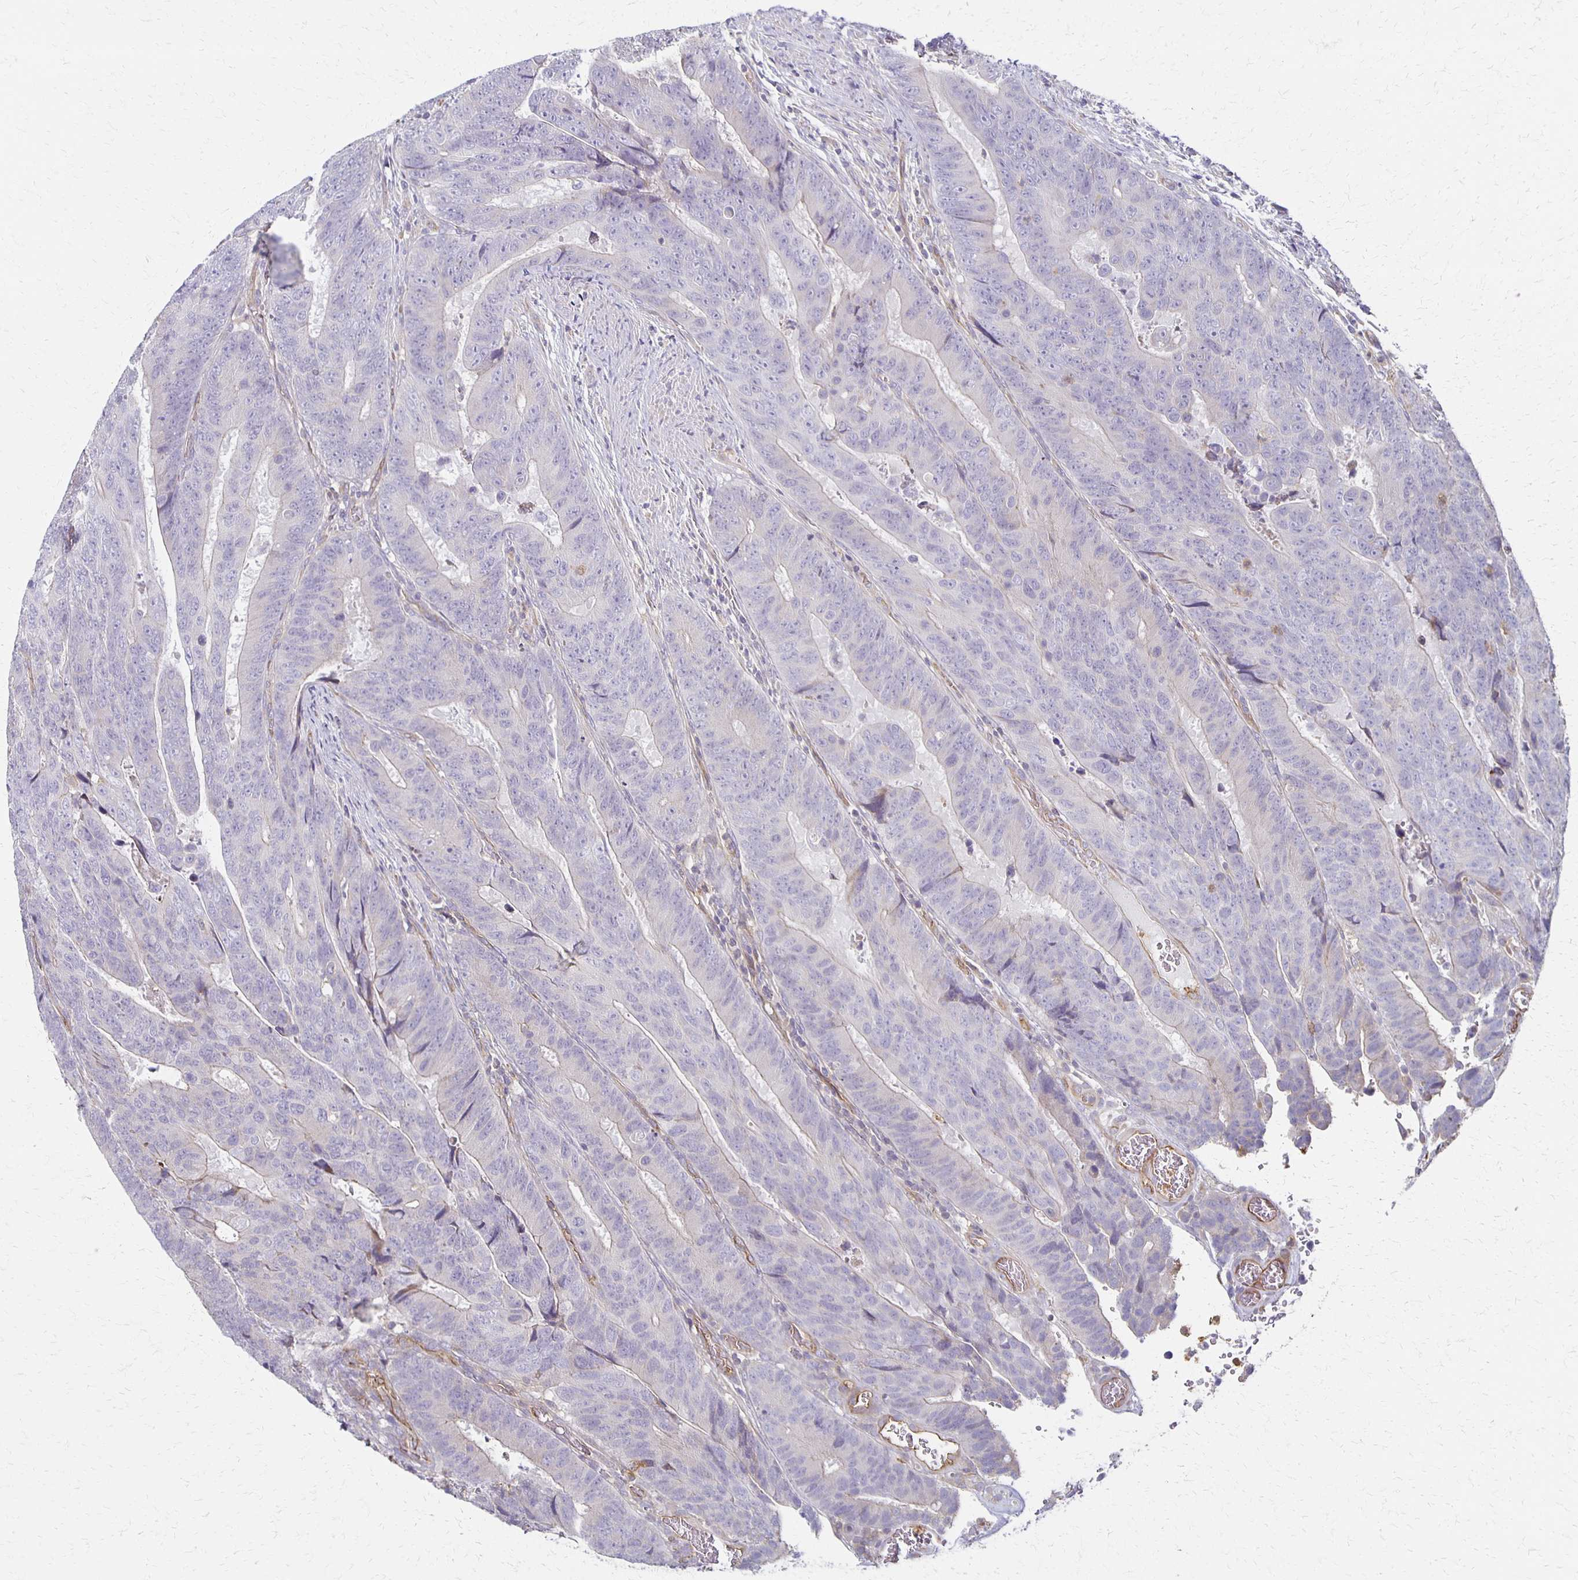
{"staining": {"intensity": "negative", "quantity": "none", "location": "none"}, "tissue": "colorectal cancer", "cell_type": "Tumor cells", "image_type": "cancer", "snomed": [{"axis": "morphology", "description": "Adenocarcinoma, NOS"}, {"axis": "topography", "description": "Colon"}], "caption": "Protein analysis of adenocarcinoma (colorectal) displays no significant staining in tumor cells.", "gene": "GPX4", "patient": {"sex": "female", "age": 48}}